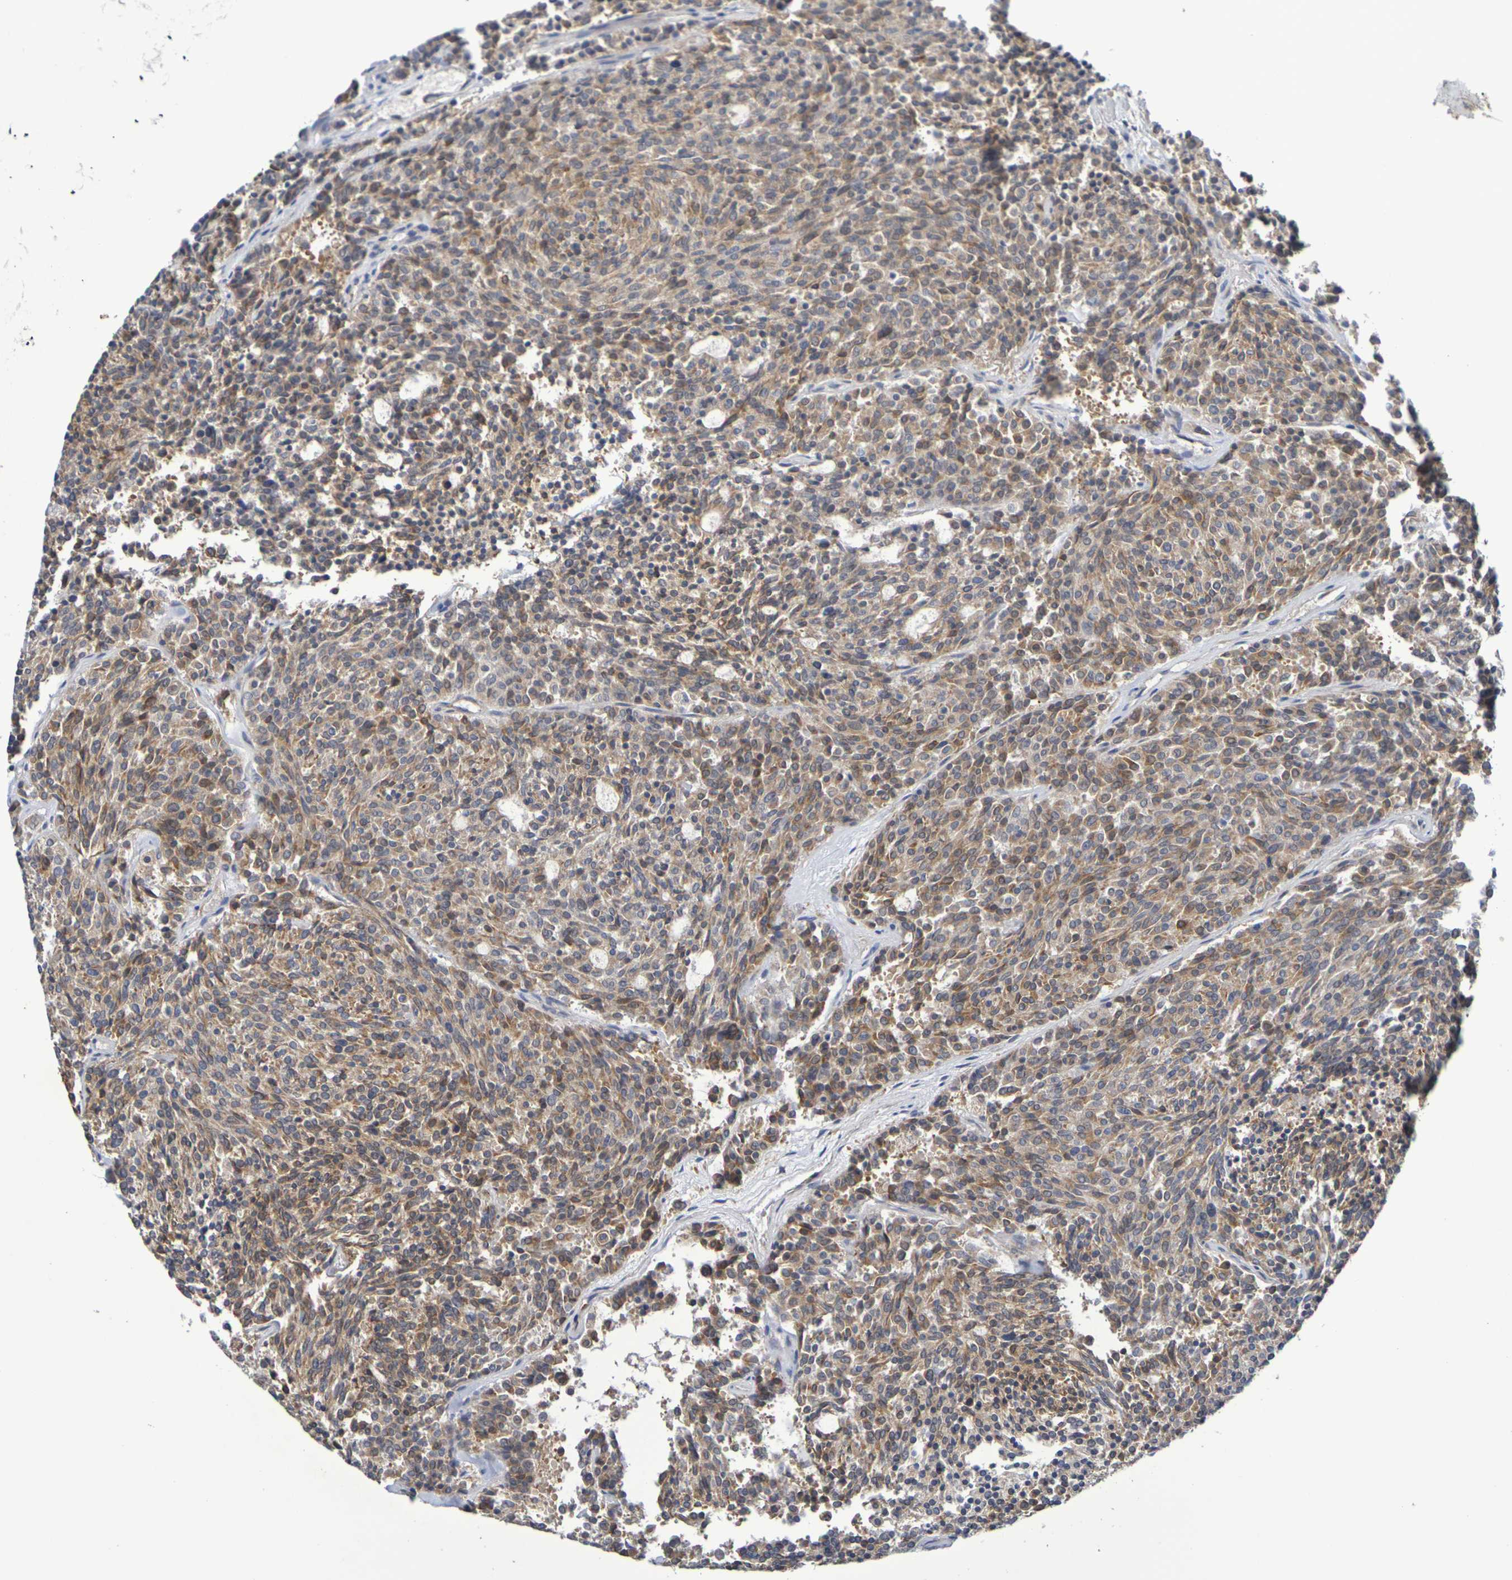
{"staining": {"intensity": "moderate", "quantity": "25%-75%", "location": "cytoplasmic/membranous"}, "tissue": "carcinoid", "cell_type": "Tumor cells", "image_type": "cancer", "snomed": [{"axis": "morphology", "description": "Carcinoid, malignant, NOS"}, {"axis": "topography", "description": "Pancreas"}], "caption": "Malignant carcinoid stained with a protein marker reveals moderate staining in tumor cells.", "gene": "SDC4", "patient": {"sex": "female", "age": 54}}